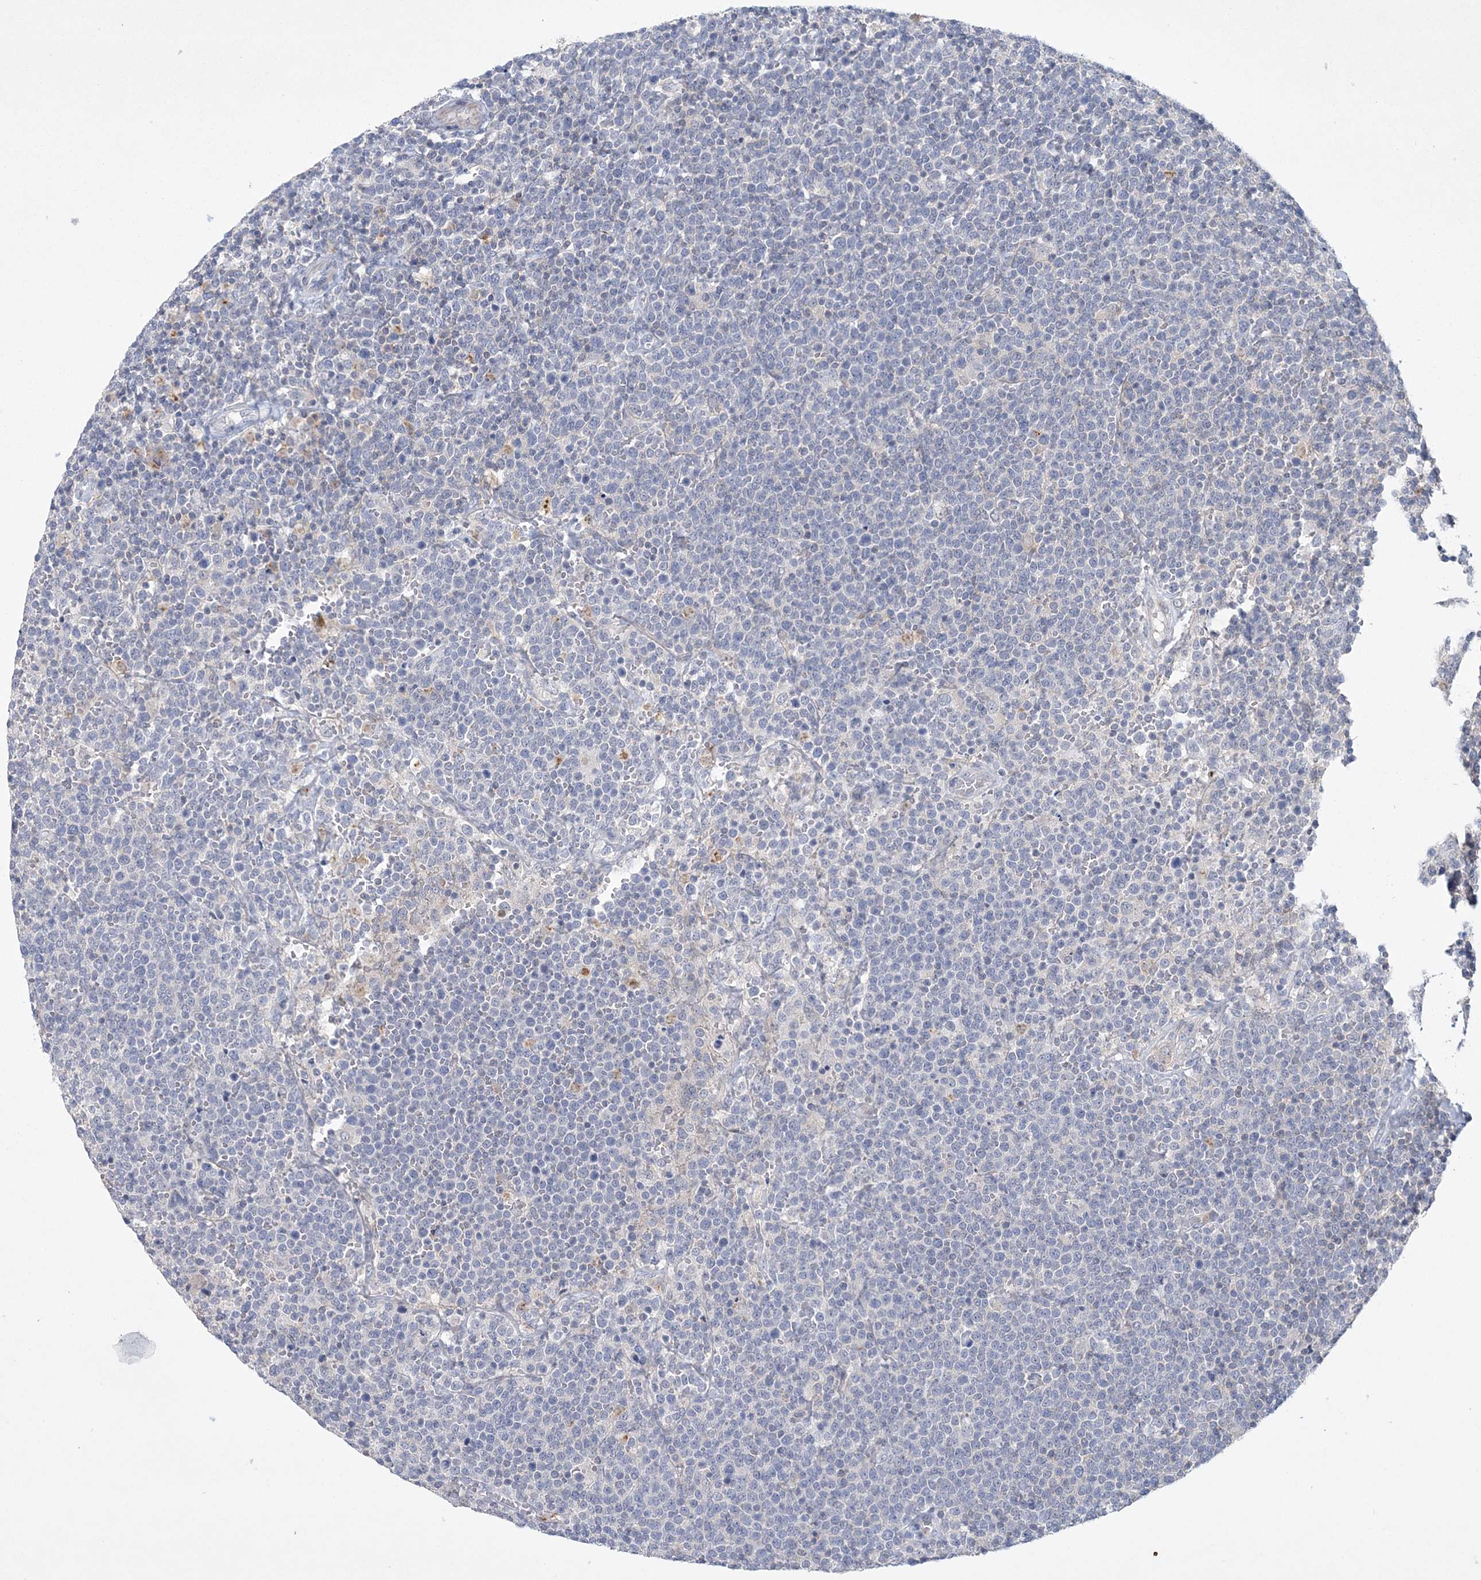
{"staining": {"intensity": "negative", "quantity": "none", "location": "none"}, "tissue": "lymphoma", "cell_type": "Tumor cells", "image_type": "cancer", "snomed": [{"axis": "morphology", "description": "Malignant lymphoma, non-Hodgkin's type, High grade"}, {"axis": "topography", "description": "Lymph node"}], "caption": "Tumor cells are negative for protein expression in human lymphoma.", "gene": "DPCD", "patient": {"sex": "male", "age": 61}}